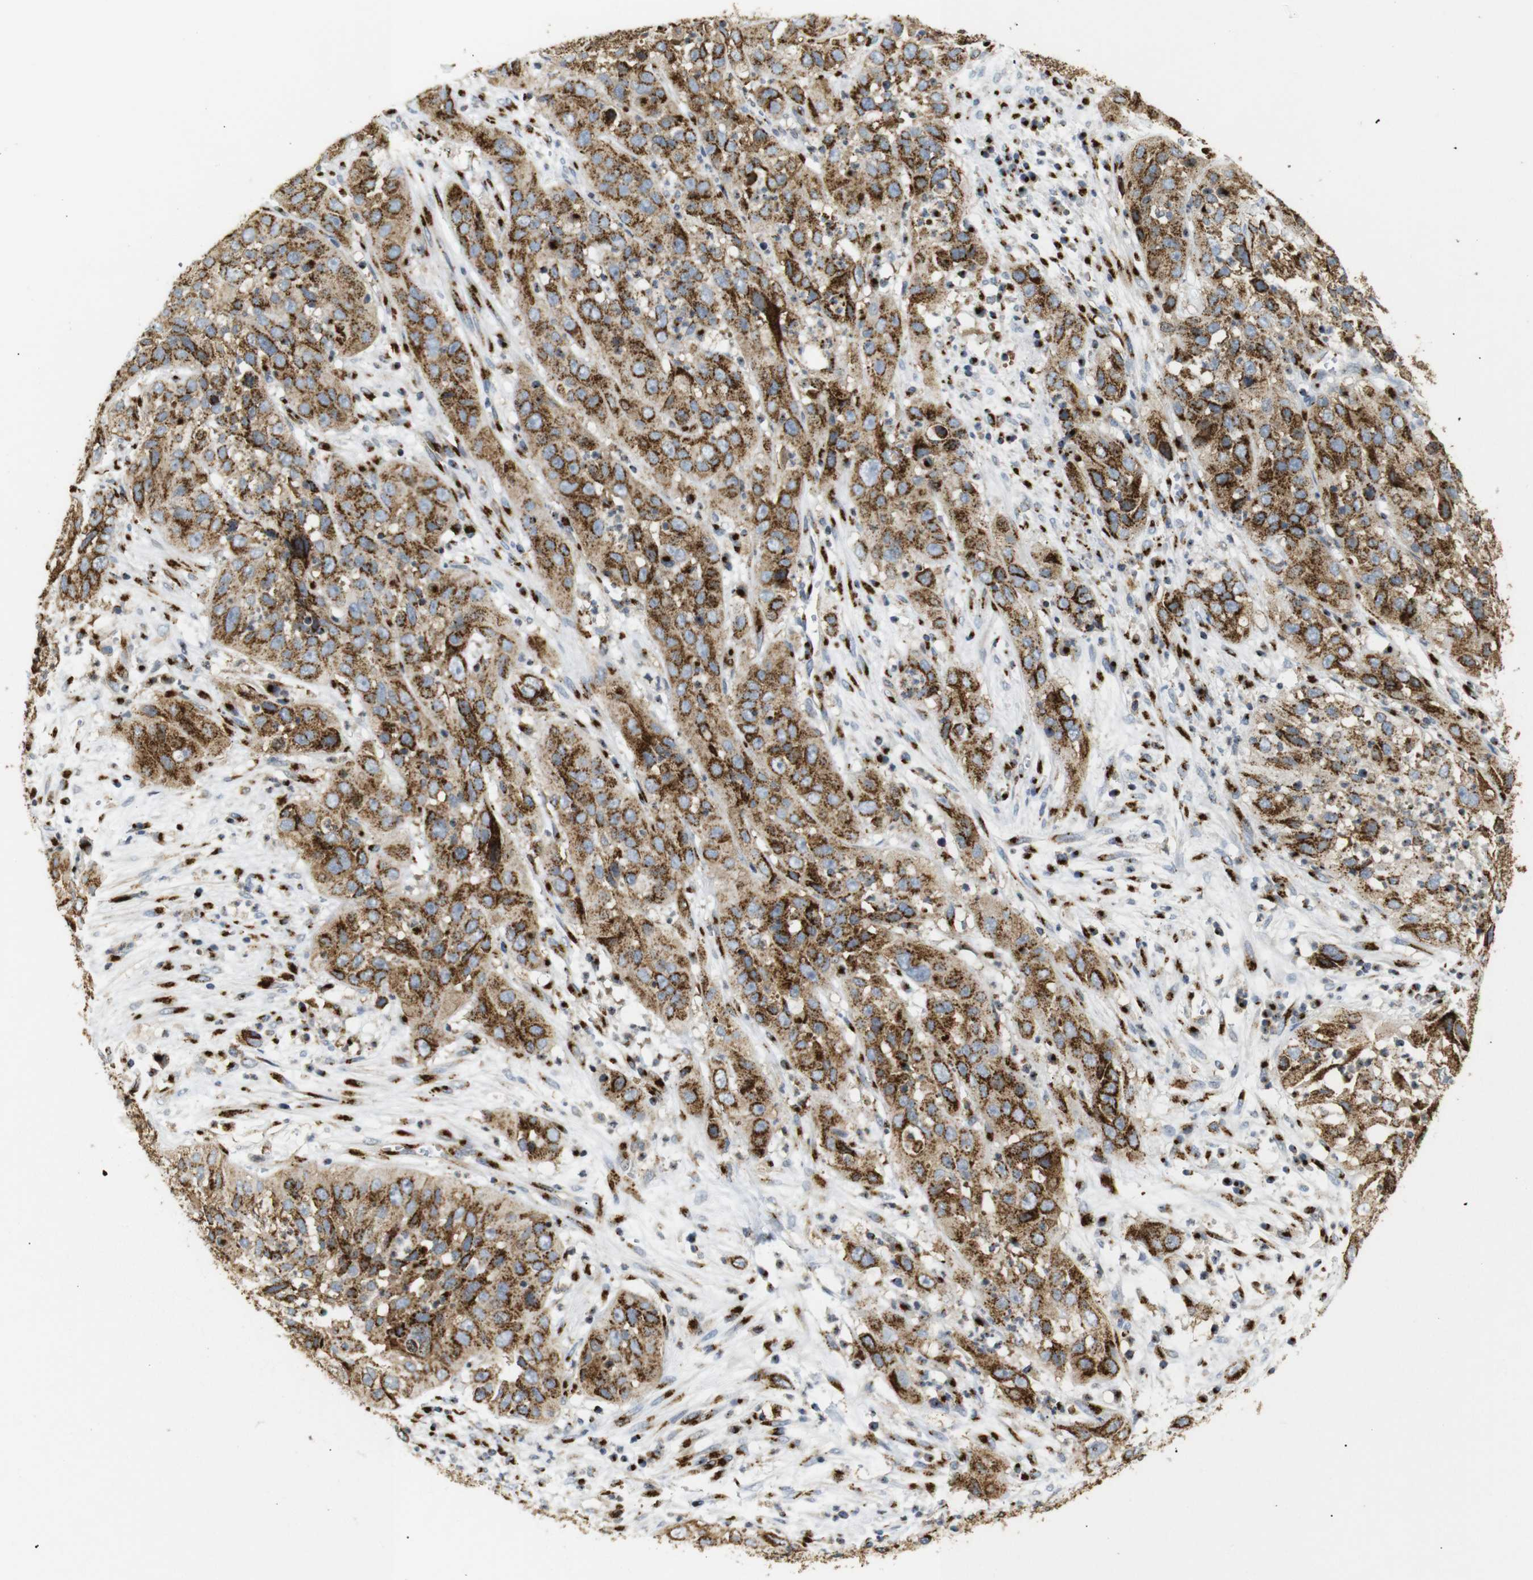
{"staining": {"intensity": "moderate", "quantity": ">75%", "location": "cytoplasmic/membranous"}, "tissue": "cervical cancer", "cell_type": "Tumor cells", "image_type": "cancer", "snomed": [{"axis": "morphology", "description": "Squamous cell carcinoma, NOS"}, {"axis": "topography", "description": "Cervix"}], "caption": "IHC histopathology image of neoplastic tissue: cervical cancer (squamous cell carcinoma) stained using immunohistochemistry reveals medium levels of moderate protein expression localized specifically in the cytoplasmic/membranous of tumor cells, appearing as a cytoplasmic/membranous brown color.", "gene": "TGOLN2", "patient": {"sex": "female", "age": 32}}